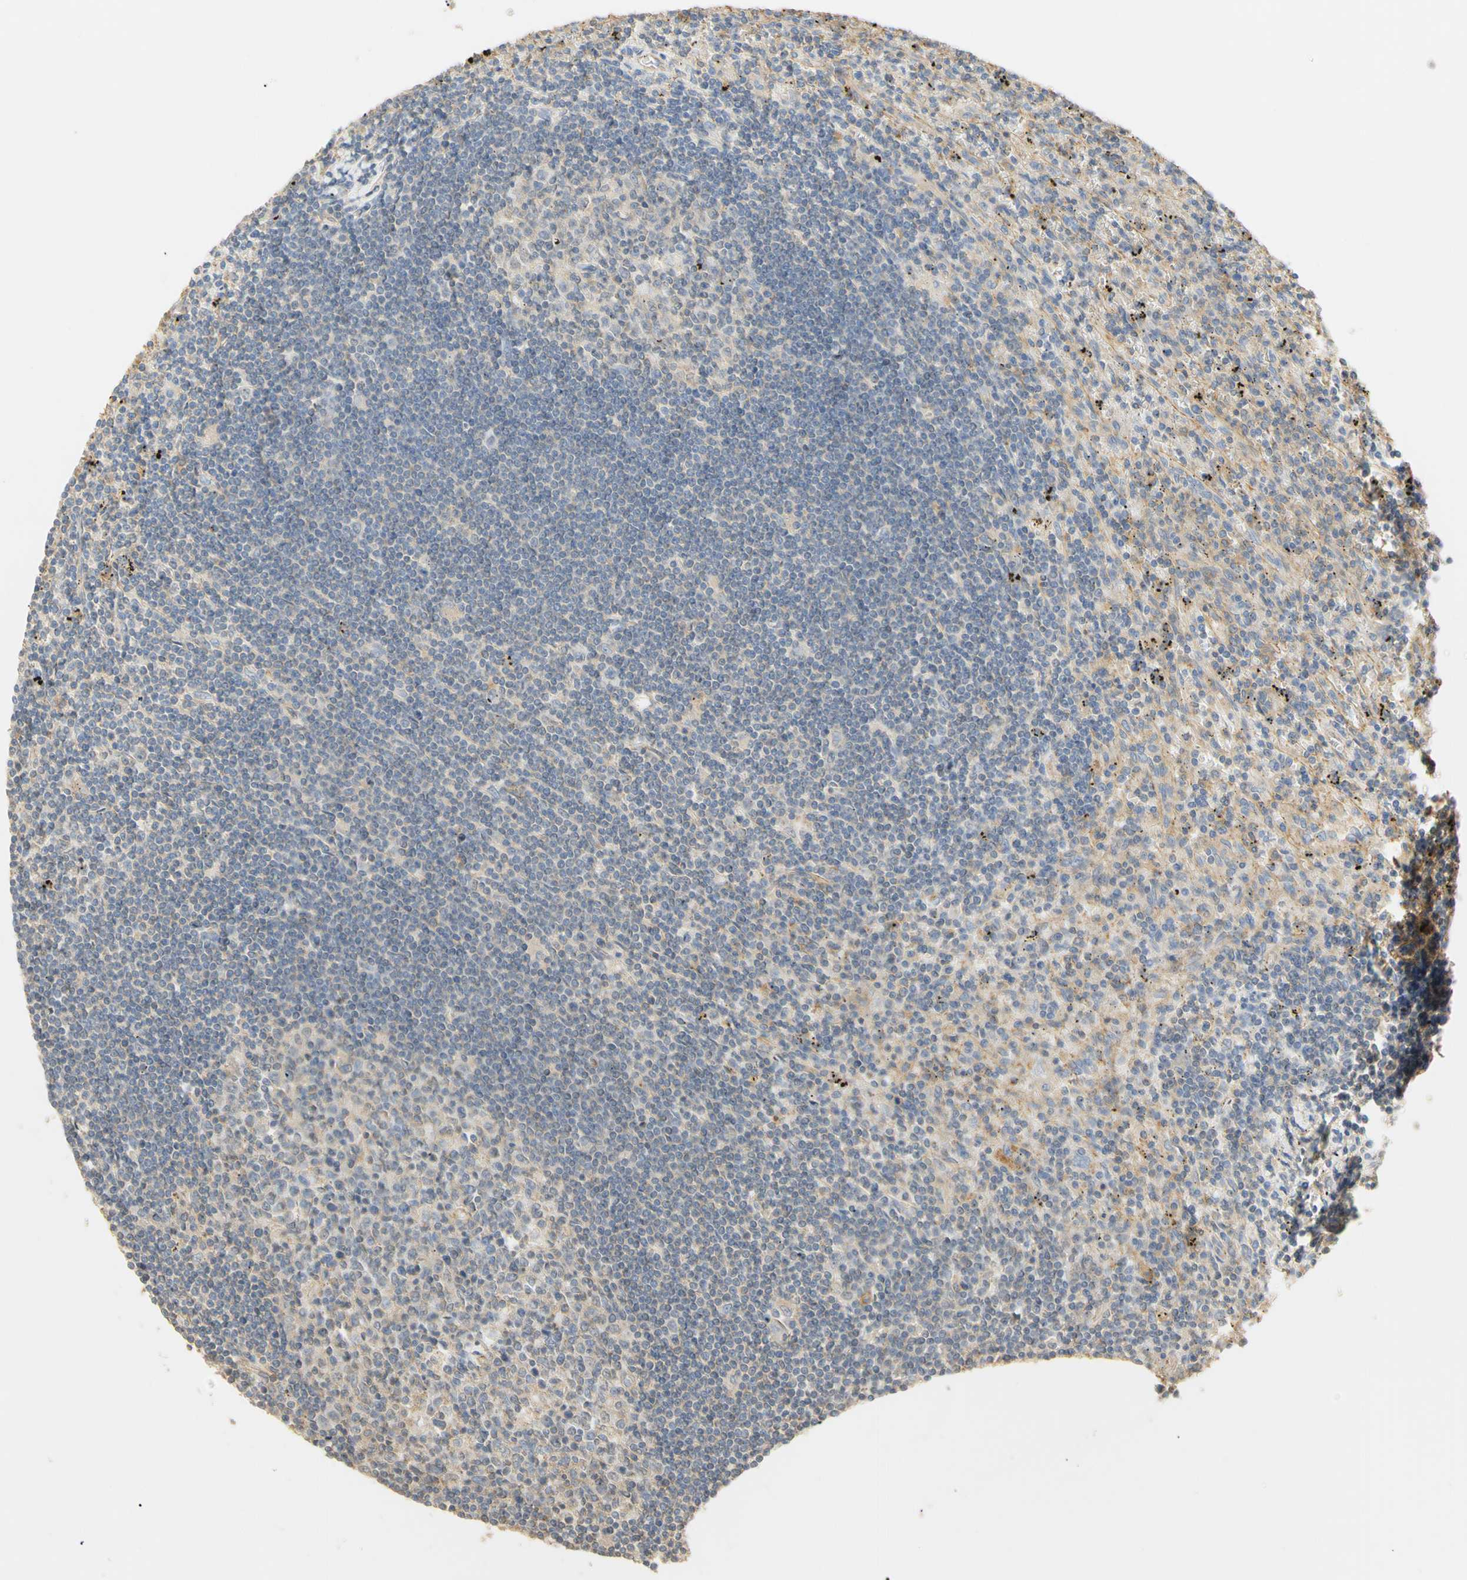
{"staining": {"intensity": "negative", "quantity": "none", "location": "none"}, "tissue": "lymphoma", "cell_type": "Tumor cells", "image_type": "cancer", "snomed": [{"axis": "morphology", "description": "Malignant lymphoma, non-Hodgkin's type, Low grade"}, {"axis": "topography", "description": "Spleen"}], "caption": "Immunohistochemical staining of human malignant lymphoma, non-Hodgkin's type (low-grade) shows no significant staining in tumor cells.", "gene": "KCNE4", "patient": {"sex": "male", "age": 76}}